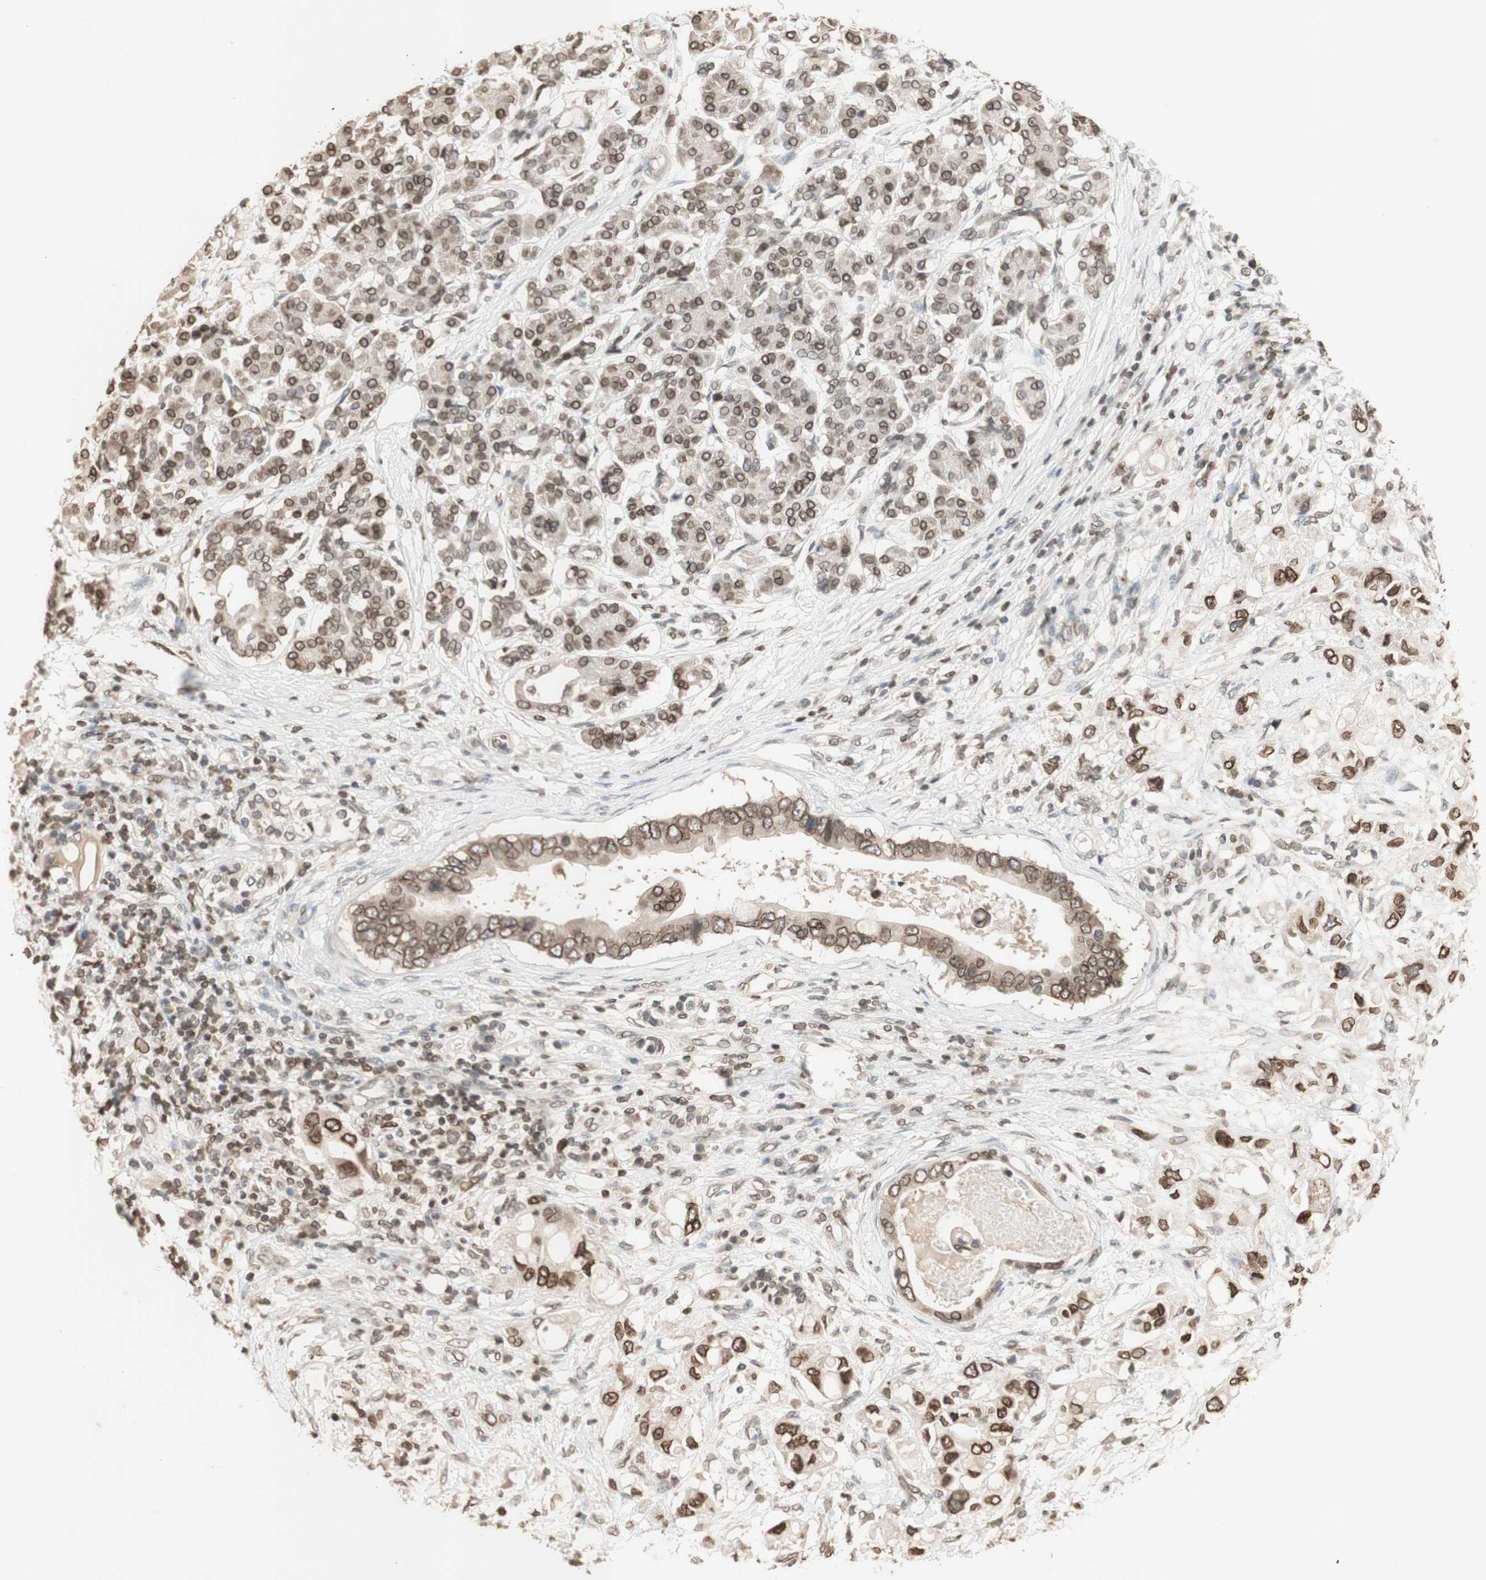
{"staining": {"intensity": "moderate", "quantity": ">75%", "location": "cytoplasmic/membranous,nuclear"}, "tissue": "pancreatic cancer", "cell_type": "Tumor cells", "image_type": "cancer", "snomed": [{"axis": "morphology", "description": "Adenocarcinoma, NOS"}, {"axis": "topography", "description": "Pancreas"}], "caption": "Protein expression analysis of human adenocarcinoma (pancreatic) reveals moderate cytoplasmic/membranous and nuclear positivity in approximately >75% of tumor cells.", "gene": "TMPO", "patient": {"sex": "female", "age": 56}}